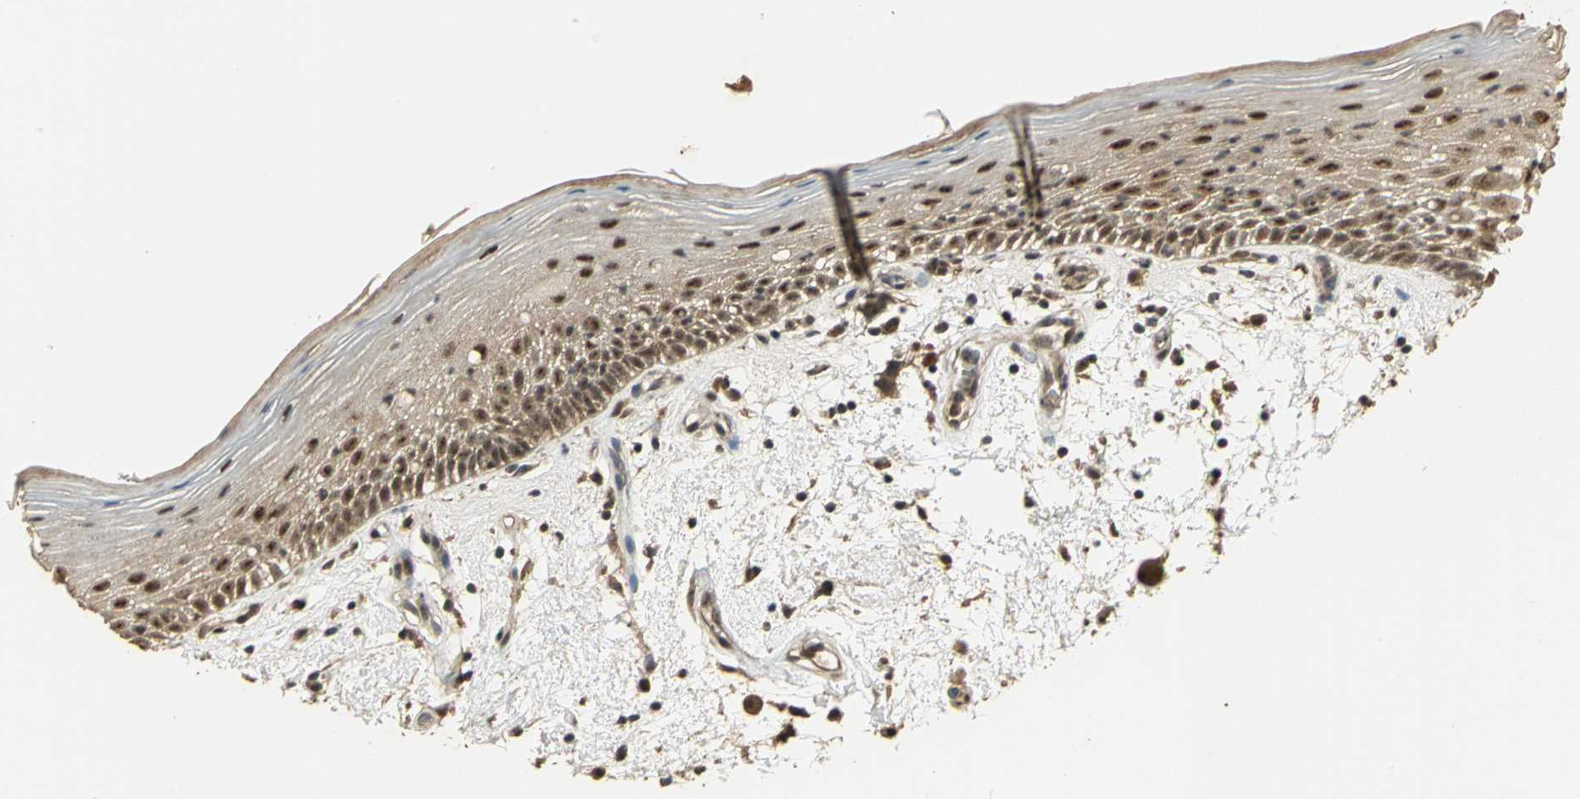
{"staining": {"intensity": "moderate", "quantity": ">75%", "location": "nuclear"}, "tissue": "oral mucosa", "cell_type": "Squamous epithelial cells", "image_type": "normal", "snomed": [{"axis": "morphology", "description": "Normal tissue, NOS"}, {"axis": "morphology", "description": "Squamous cell carcinoma, NOS"}, {"axis": "topography", "description": "Skeletal muscle"}, {"axis": "topography", "description": "Oral tissue"}, {"axis": "topography", "description": "Head-Neck"}], "caption": "A high-resolution photomicrograph shows IHC staining of unremarkable oral mucosa, which shows moderate nuclear expression in about >75% of squamous epithelial cells.", "gene": "UCHL5", "patient": {"sex": "male", "age": 71}}